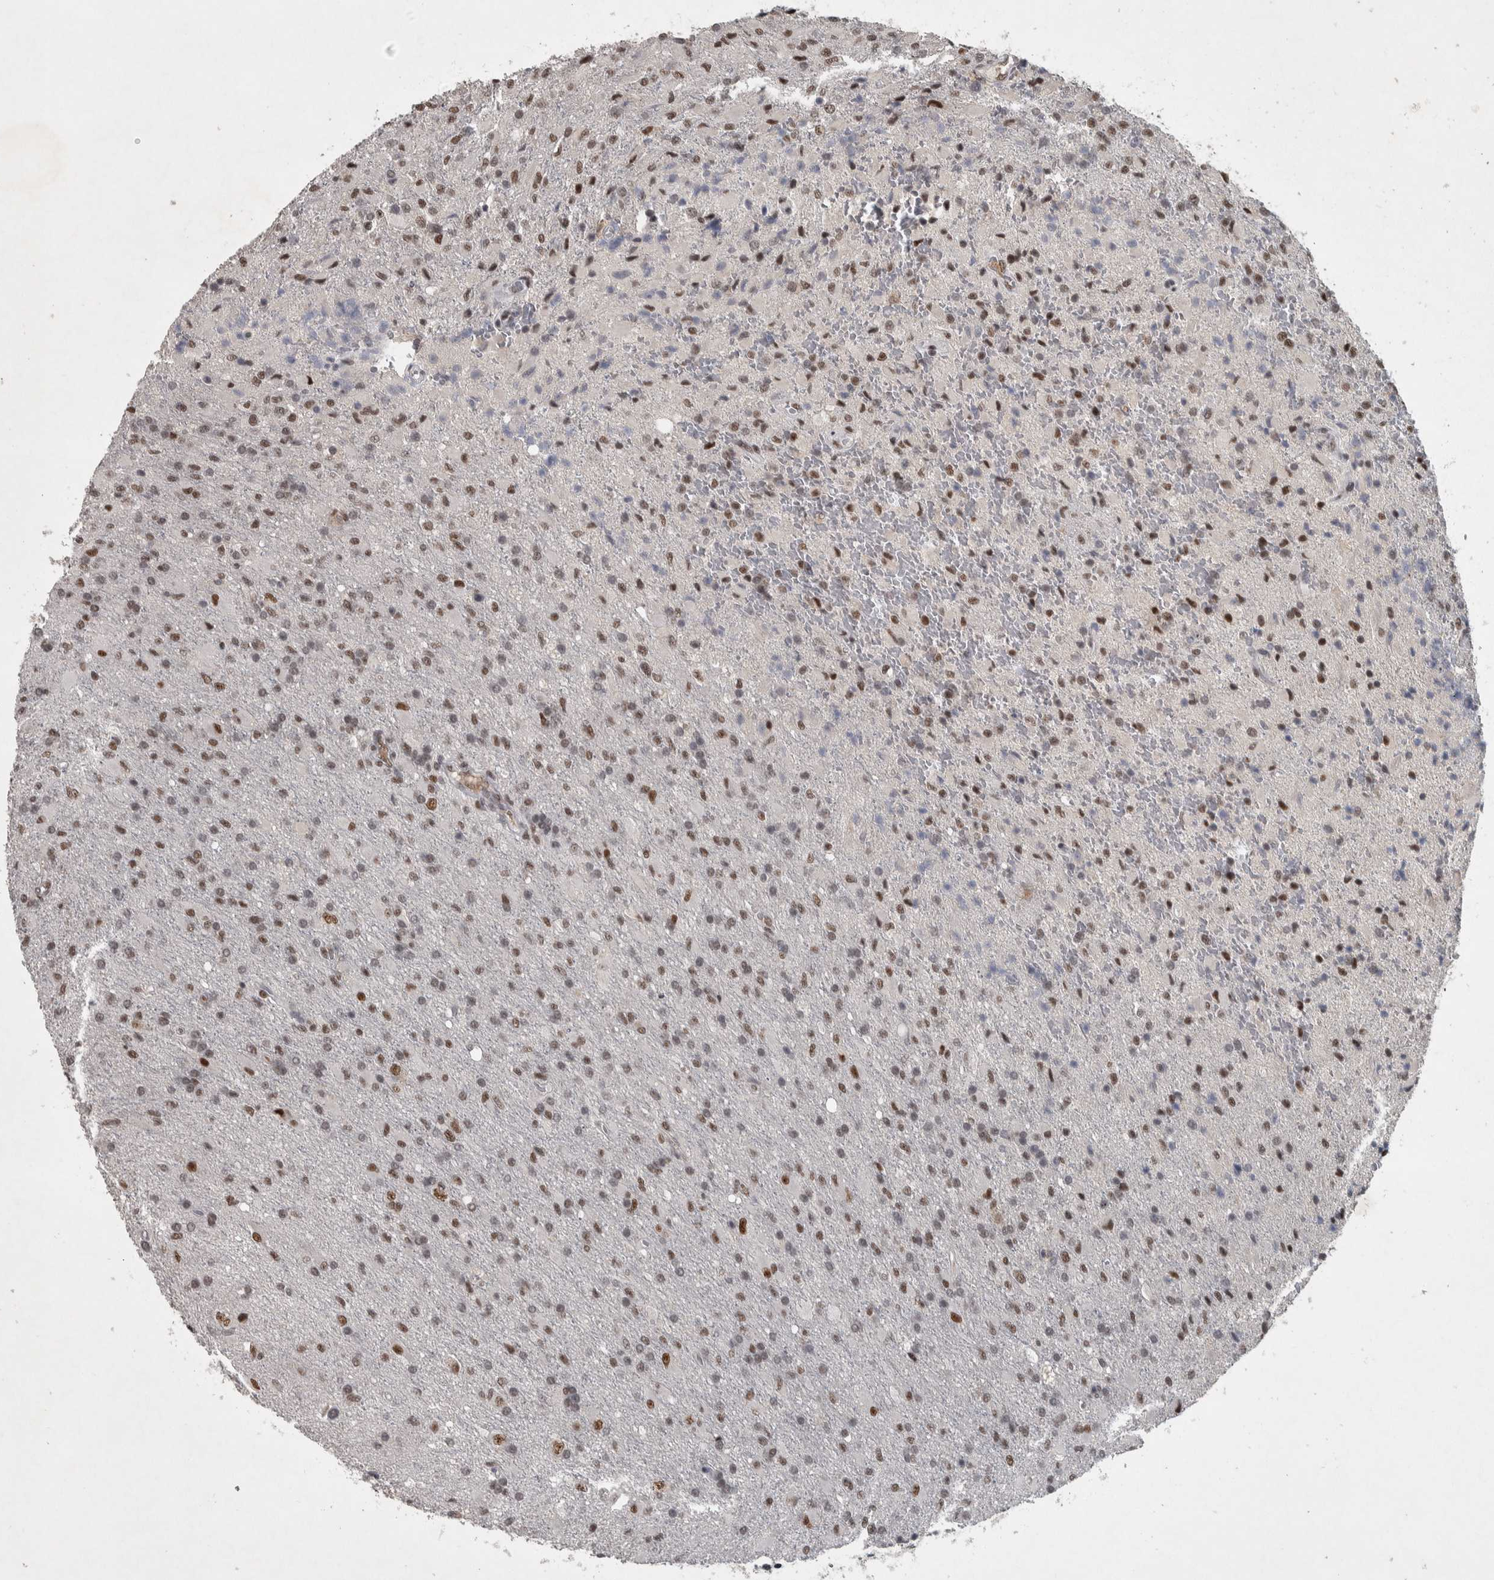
{"staining": {"intensity": "moderate", "quantity": ">75%", "location": "nuclear"}, "tissue": "glioma", "cell_type": "Tumor cells", "image_type": "cancer", "snomed": [{"axis": "morphology", "description": "Glioma, malignant, High grade"}, {"axis": "topography", "description": "Brain"}], "caption": "A photomicrograph showing moderate nuclear expression in approximately >75% of tumor cells in high-grade glioma (malignant), as visualized by brown immunohistochemical staining.", "gene": "DDX42", "patient": {"sex": "male", "age": 71}}